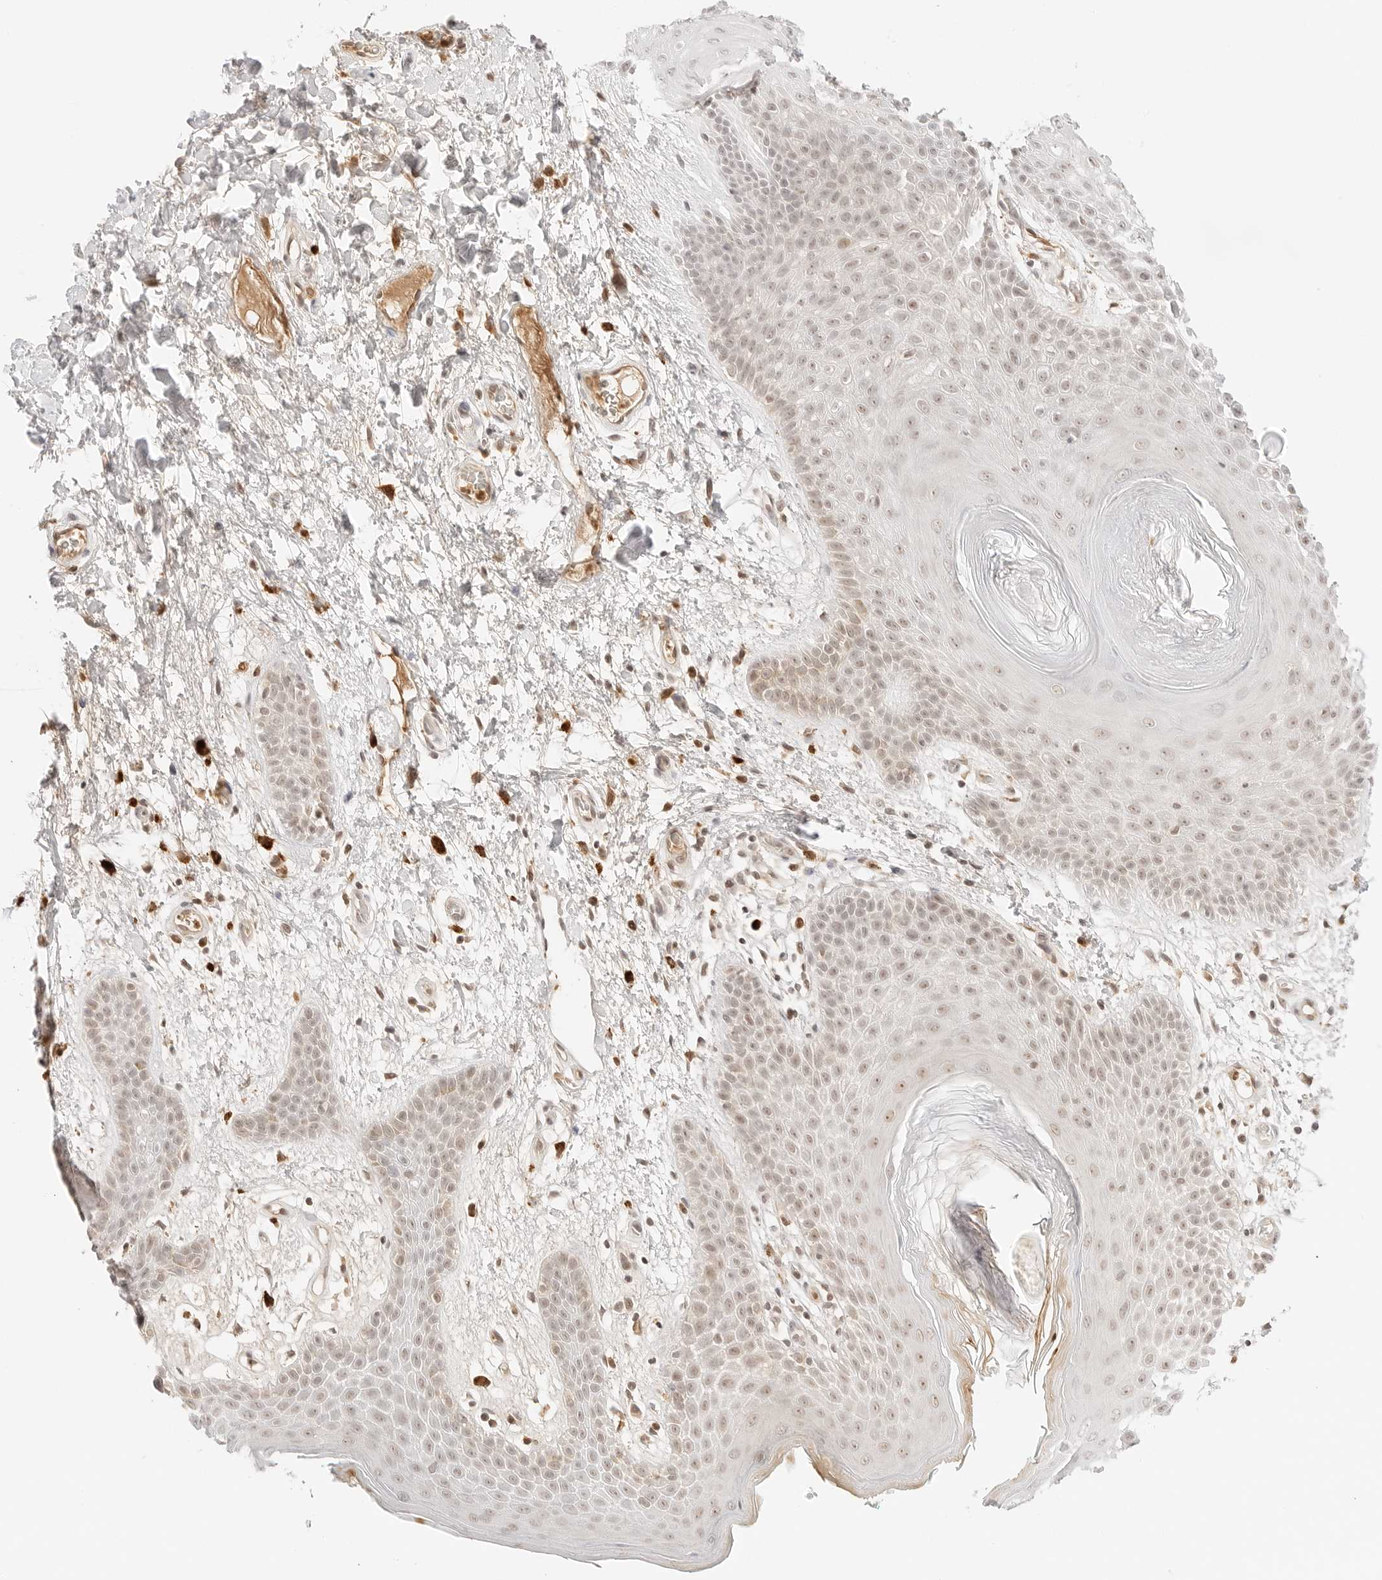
{"staining": {"intensity": "weak", "quantity": "25%-75%", "location": "nuclear"}, "tissue": "skin", "cell_type": "Epidermal cells", "image_type": "normal", "snomed": [{"axis": "morphology", "description": "Normal tissue, NOS"}, {"axis": "topography", "description": "Anal"}], "caption": "IHC of benign human skin shows low levels of weak nuclear staining in about 25%-75% of epidermal cells. Using DAB (3,3'-diaminobenzidine) (brown) and hematoxylin (blue) stains, captured at high magnification using brightfield microscopy.", "gene": "RPS6KL1", "patient": {"sex": "male", "age": 74}}